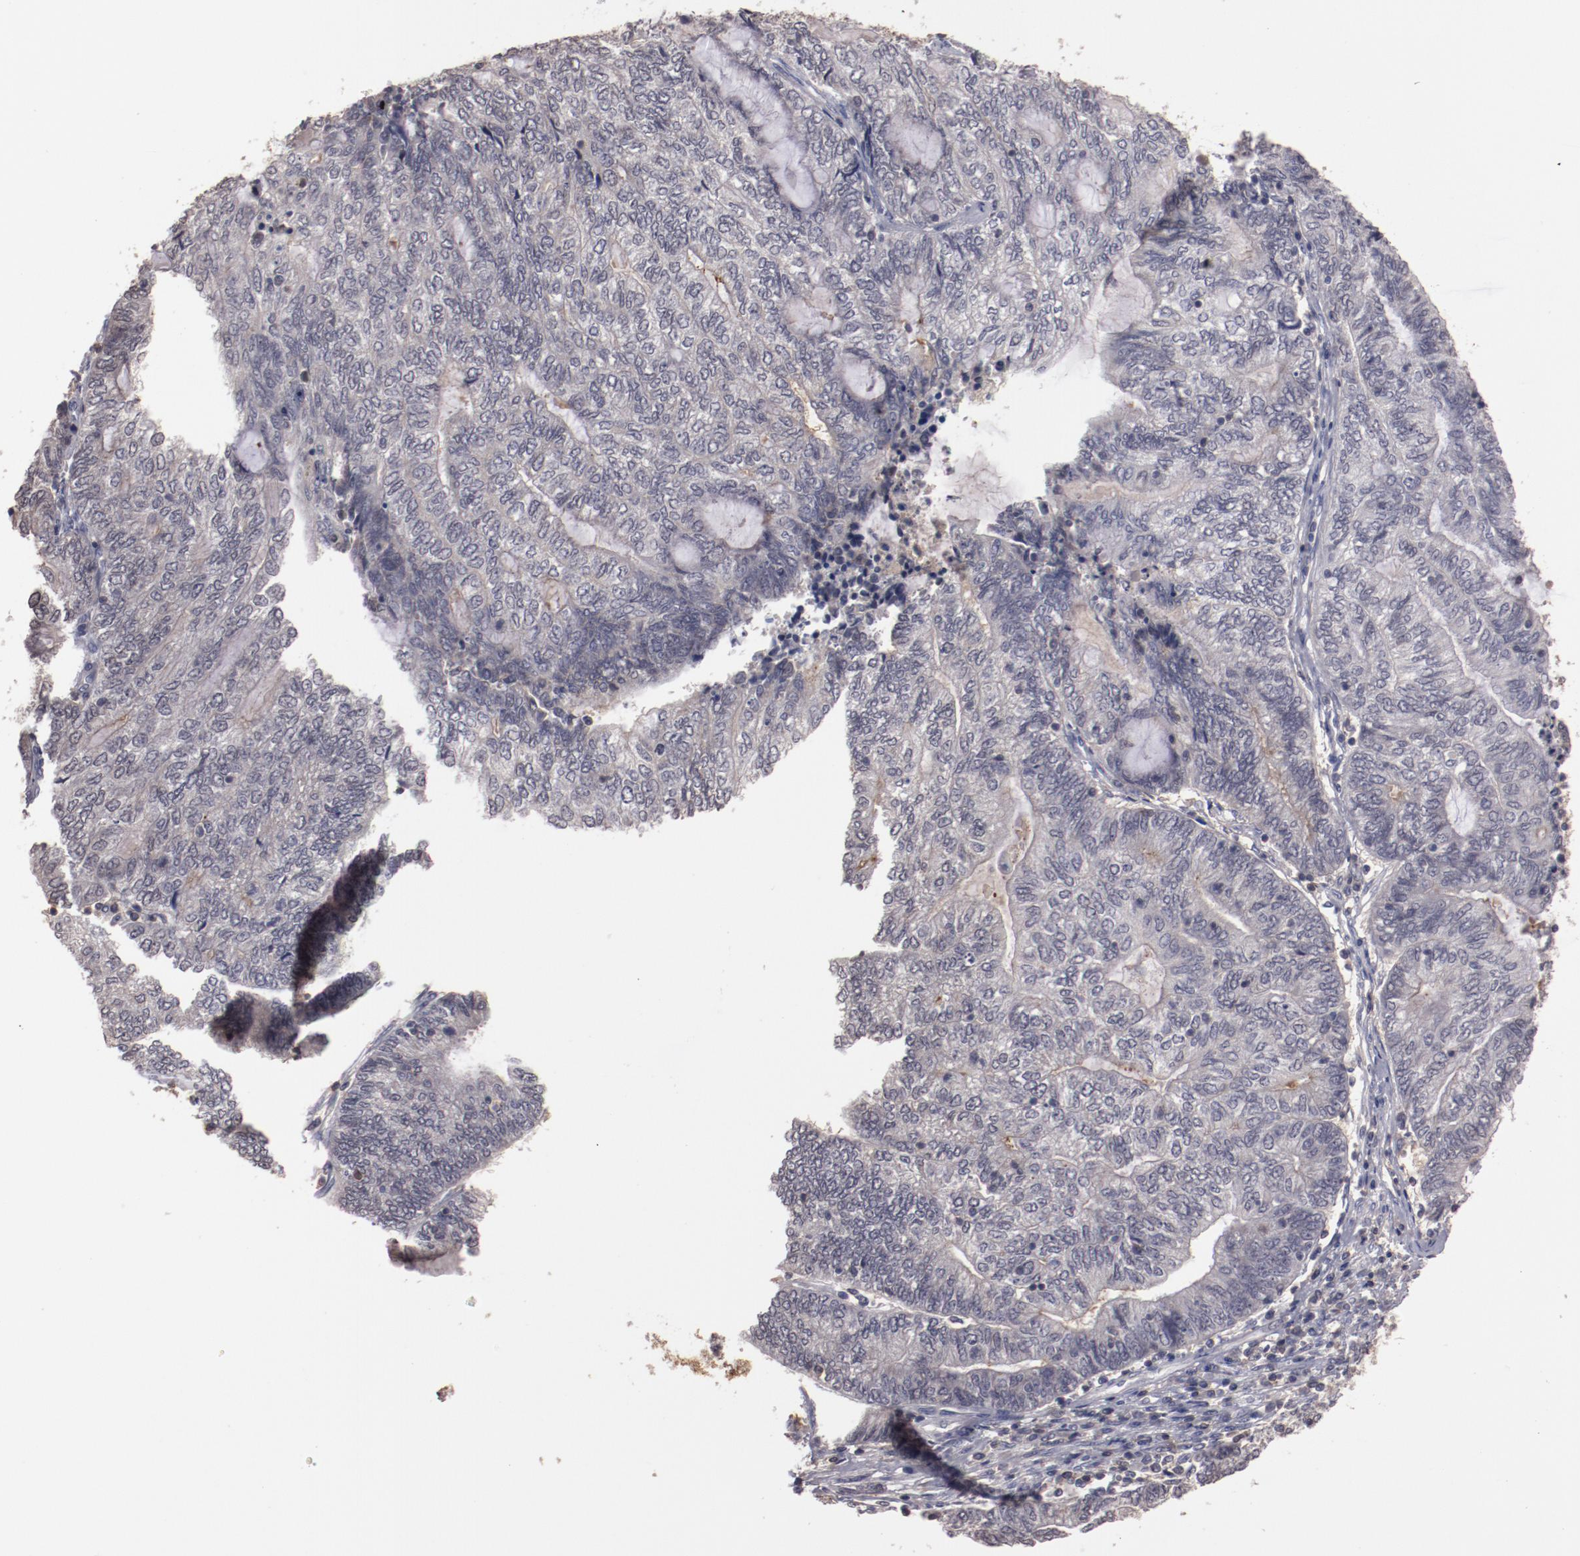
{"staining": {"intensity": "negative", "quantity": "none", "location": "none"}, "tissue": "endometrial cancer", "cell_type": "Tumor cells", "image_type": "cancer", "snomed": [{"axis": "morphology", "description": "Adenocarcinoma, NOS"}, {"axis": "topography", "description": "Uterus"}, {"axis": "topography", "description": "Endometrium"}], "caption": "This is a photomicrograph of IHC staining of endometrial cancer (adenocarcinoma), which shows no staining in tumor cells.", "gene": "MBL2", "patient": {"sex": "female", "age": 70}}